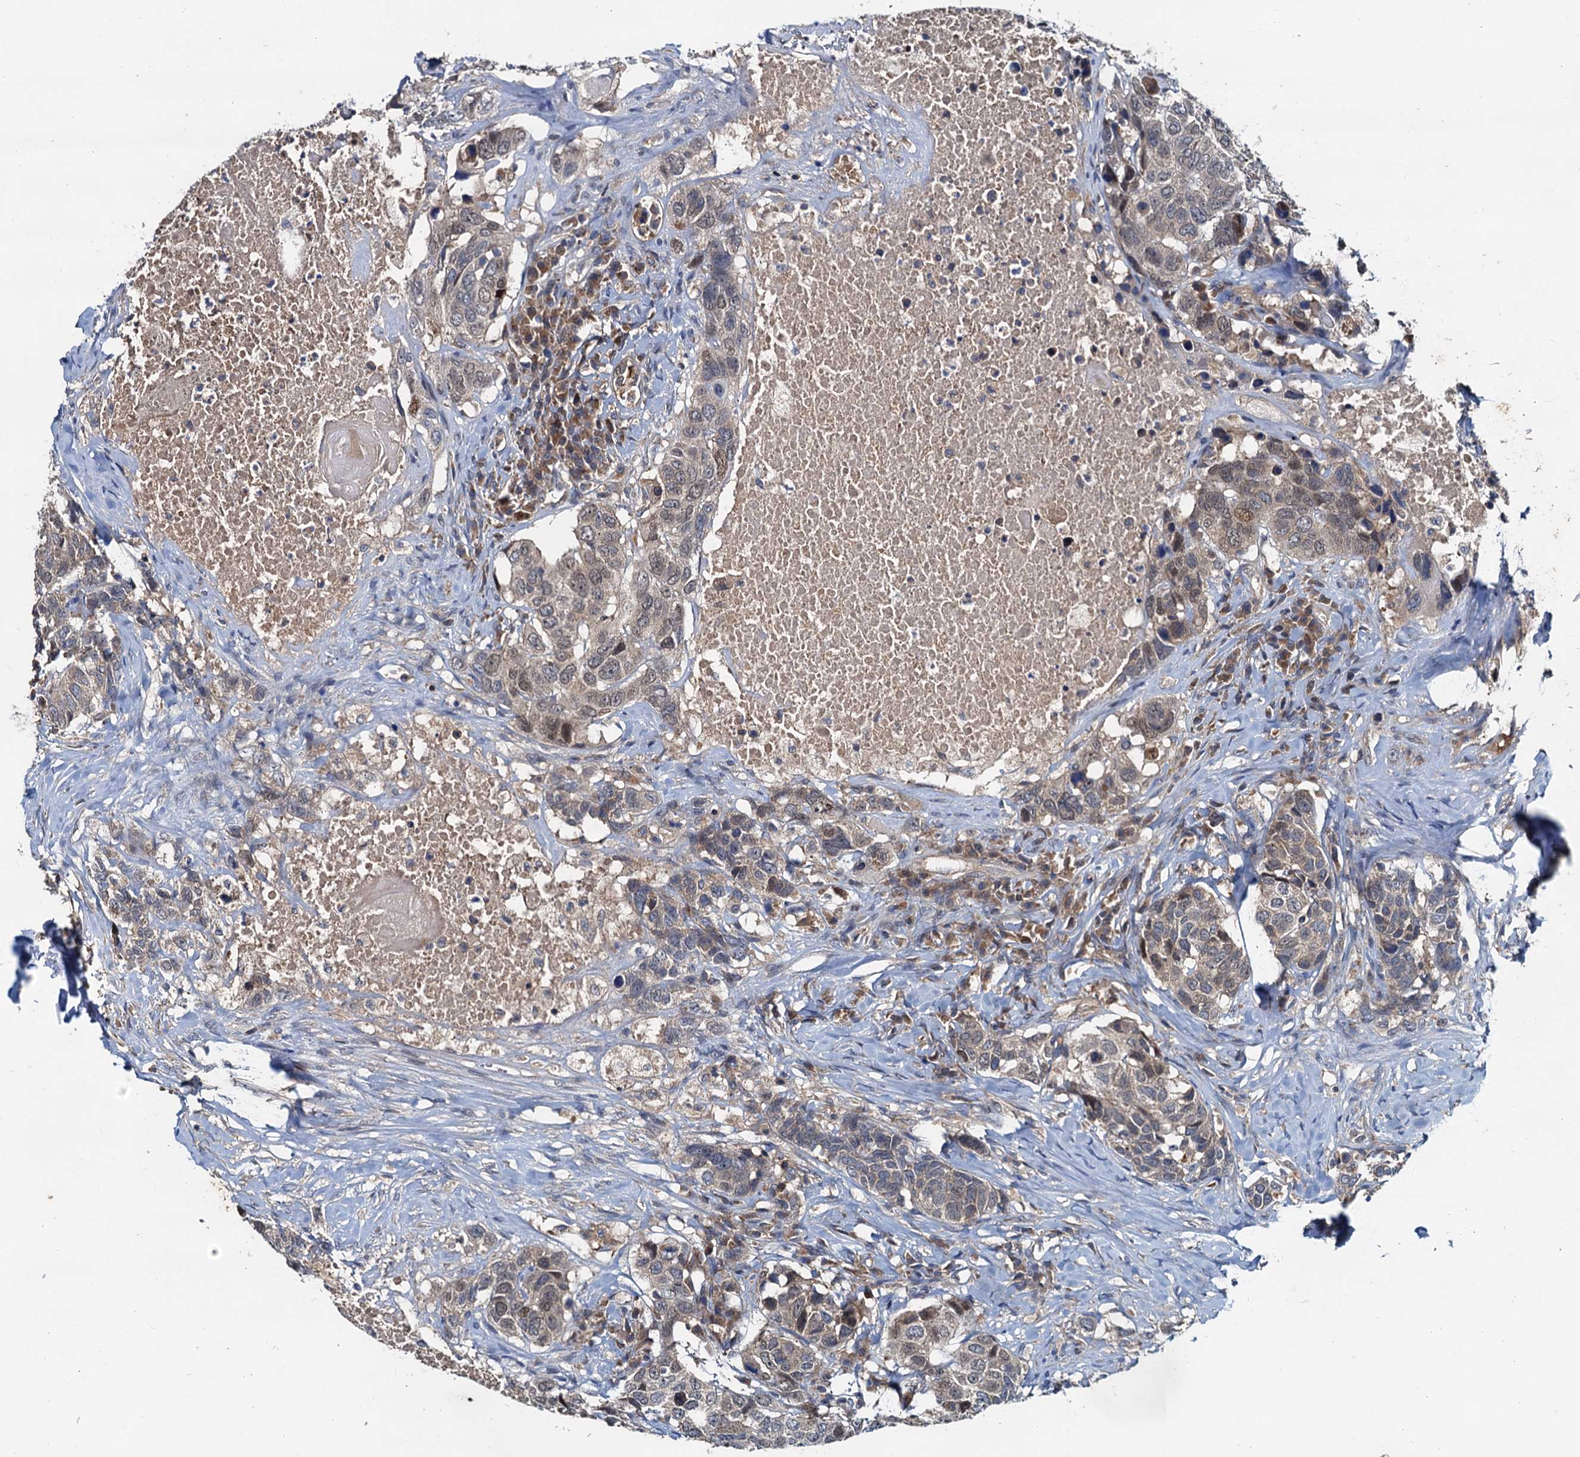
{"staining": {"intensity": "weak", "quantity": "25%-75%", "location": "cytoplasmic/membranous"}, "tissue": "head and neck cancer", "cell_type": "Tumor cells", "image_type": "cancer", "snomed": [{"axis": "morphology", "description": "Squamous cell carcinoma, NOS"}, {"axis": "topography", "description": "Head-Neck"}], "caption": "Protein staining of head and neck cancer (squamous cell carcinoma) tissue displays weak cytoplasmic/membranous positivity in about 25%-75% of tumor cells. Nuclei are stained in blue.", "gene": "EFL1", "patient": {"sex": "male", "age": 66}}